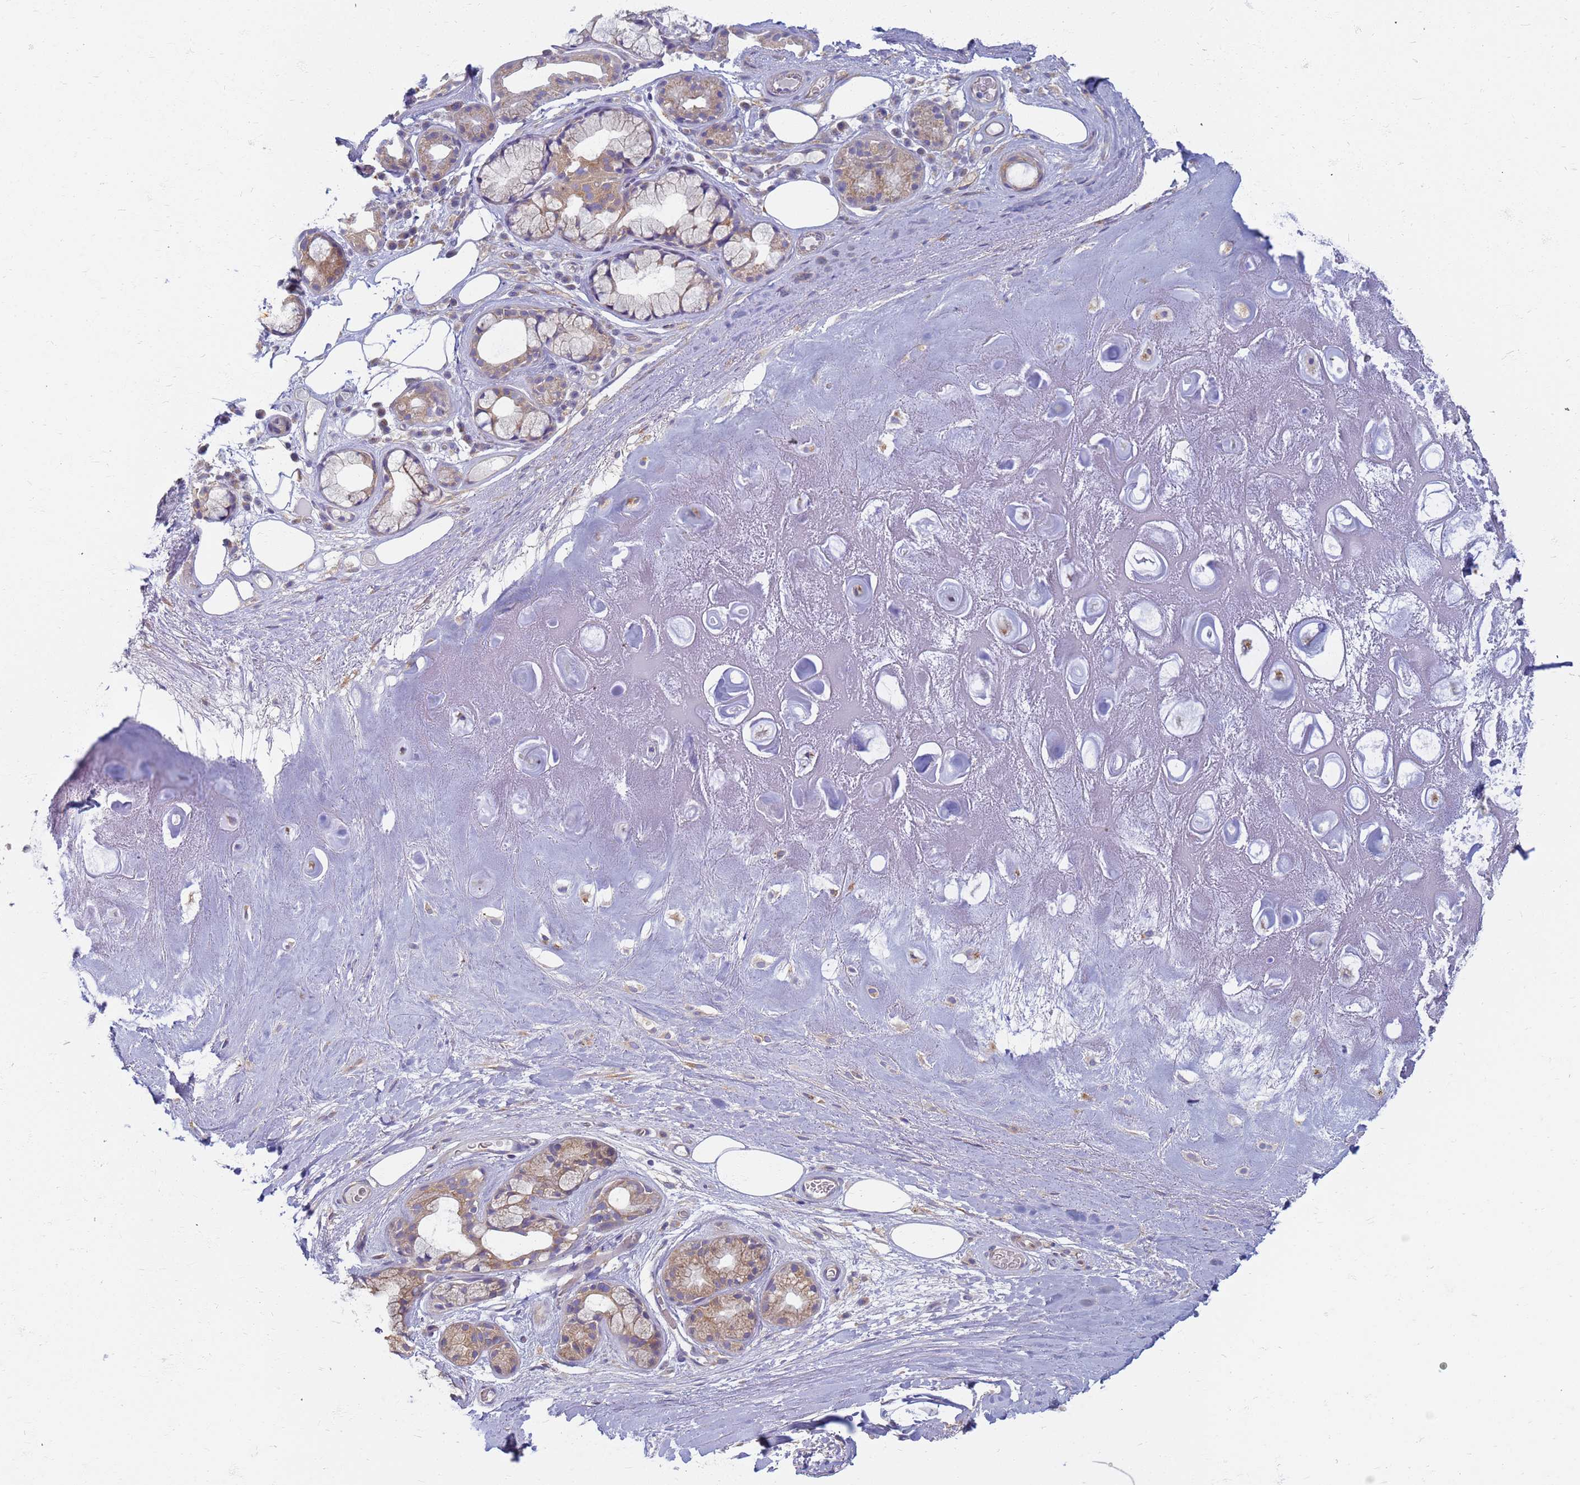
{"staining": {"intensity": "negative", "quantity": "none", "location": "none"}, "tissue": "adipose tissue", "cell_type": "Adipocytes", "image_type": "normal", "snomed": [{"axis": "morphology", "description": "Normal tissue, NOS"}, {"axis": "topography", "description": "Cartilage tissue"}], "caption": "Benign adipose tissue was stained to show a protein in brown. There is no significant positivity in adipocytes. (Immunohistochemistry (ihc), brightfield microscopy, high magnification).", "gene": "EEA1", "patient": {"sex": "male", "age": 81}}